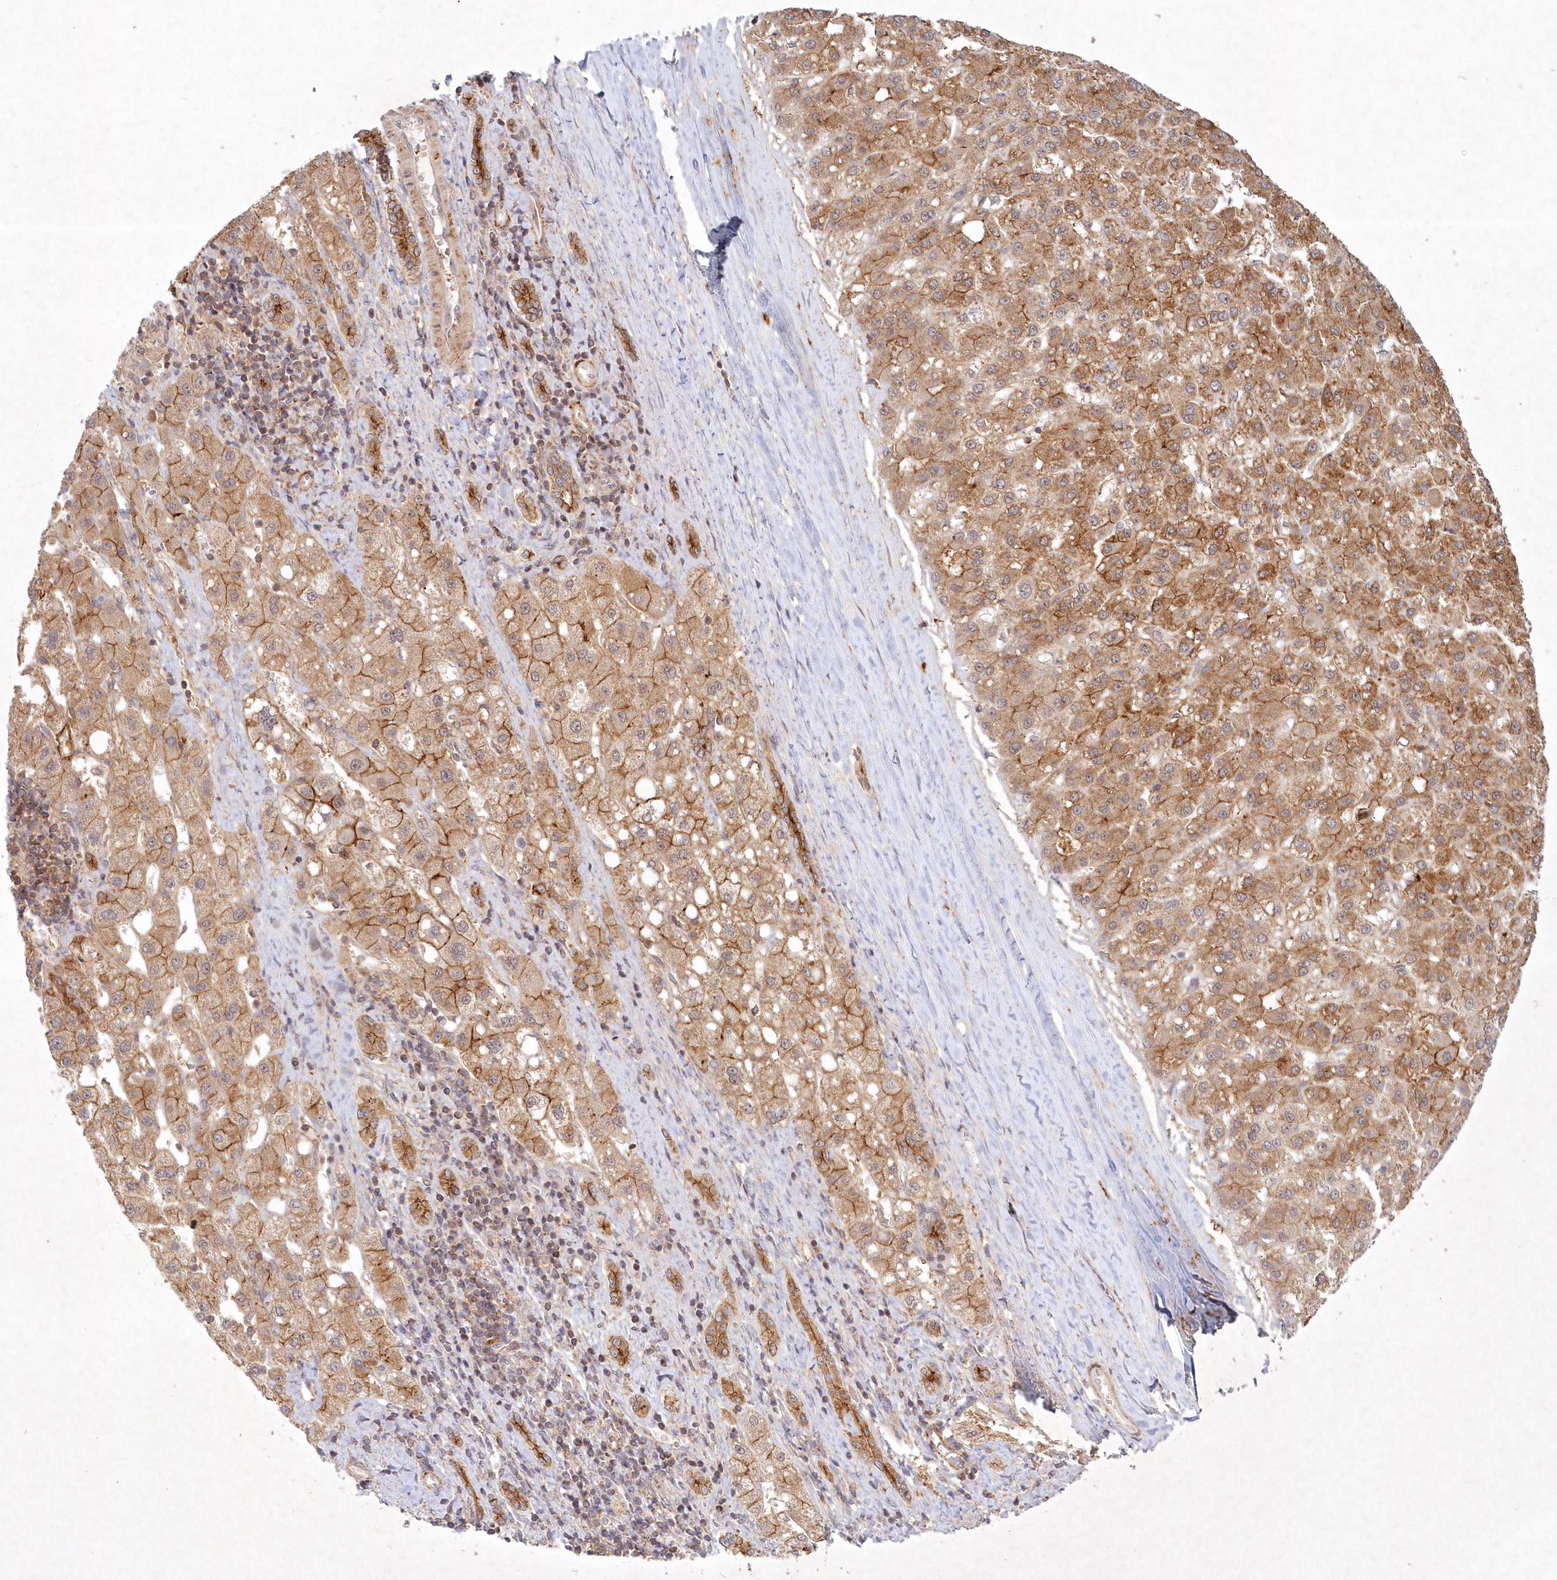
{"staining": {"intensity": "strong", "quantity": ">75%", "location": "cytoplasmic/membranous"}, "tissue": "liver cancer", "cell_type": "Tumor cells", "image_type": "cancer", "snomed": [{"axis": "morphology", "description": "Carcinoma, Hepatocellular, NOS"}, {"axis": "topography", "description": "Liver"}], "caption": "A brown stain highlights strong cytoplasmic/membranous staining of a protein in human liver cancer tumor cells. The protein of interest is stained brown, and the nuclei are stained in blue (DAB IHC with brightfield microscopy, high magnification).", "gene": "TOGARAM2", "patient": {"sex": "male", "age": 67}}